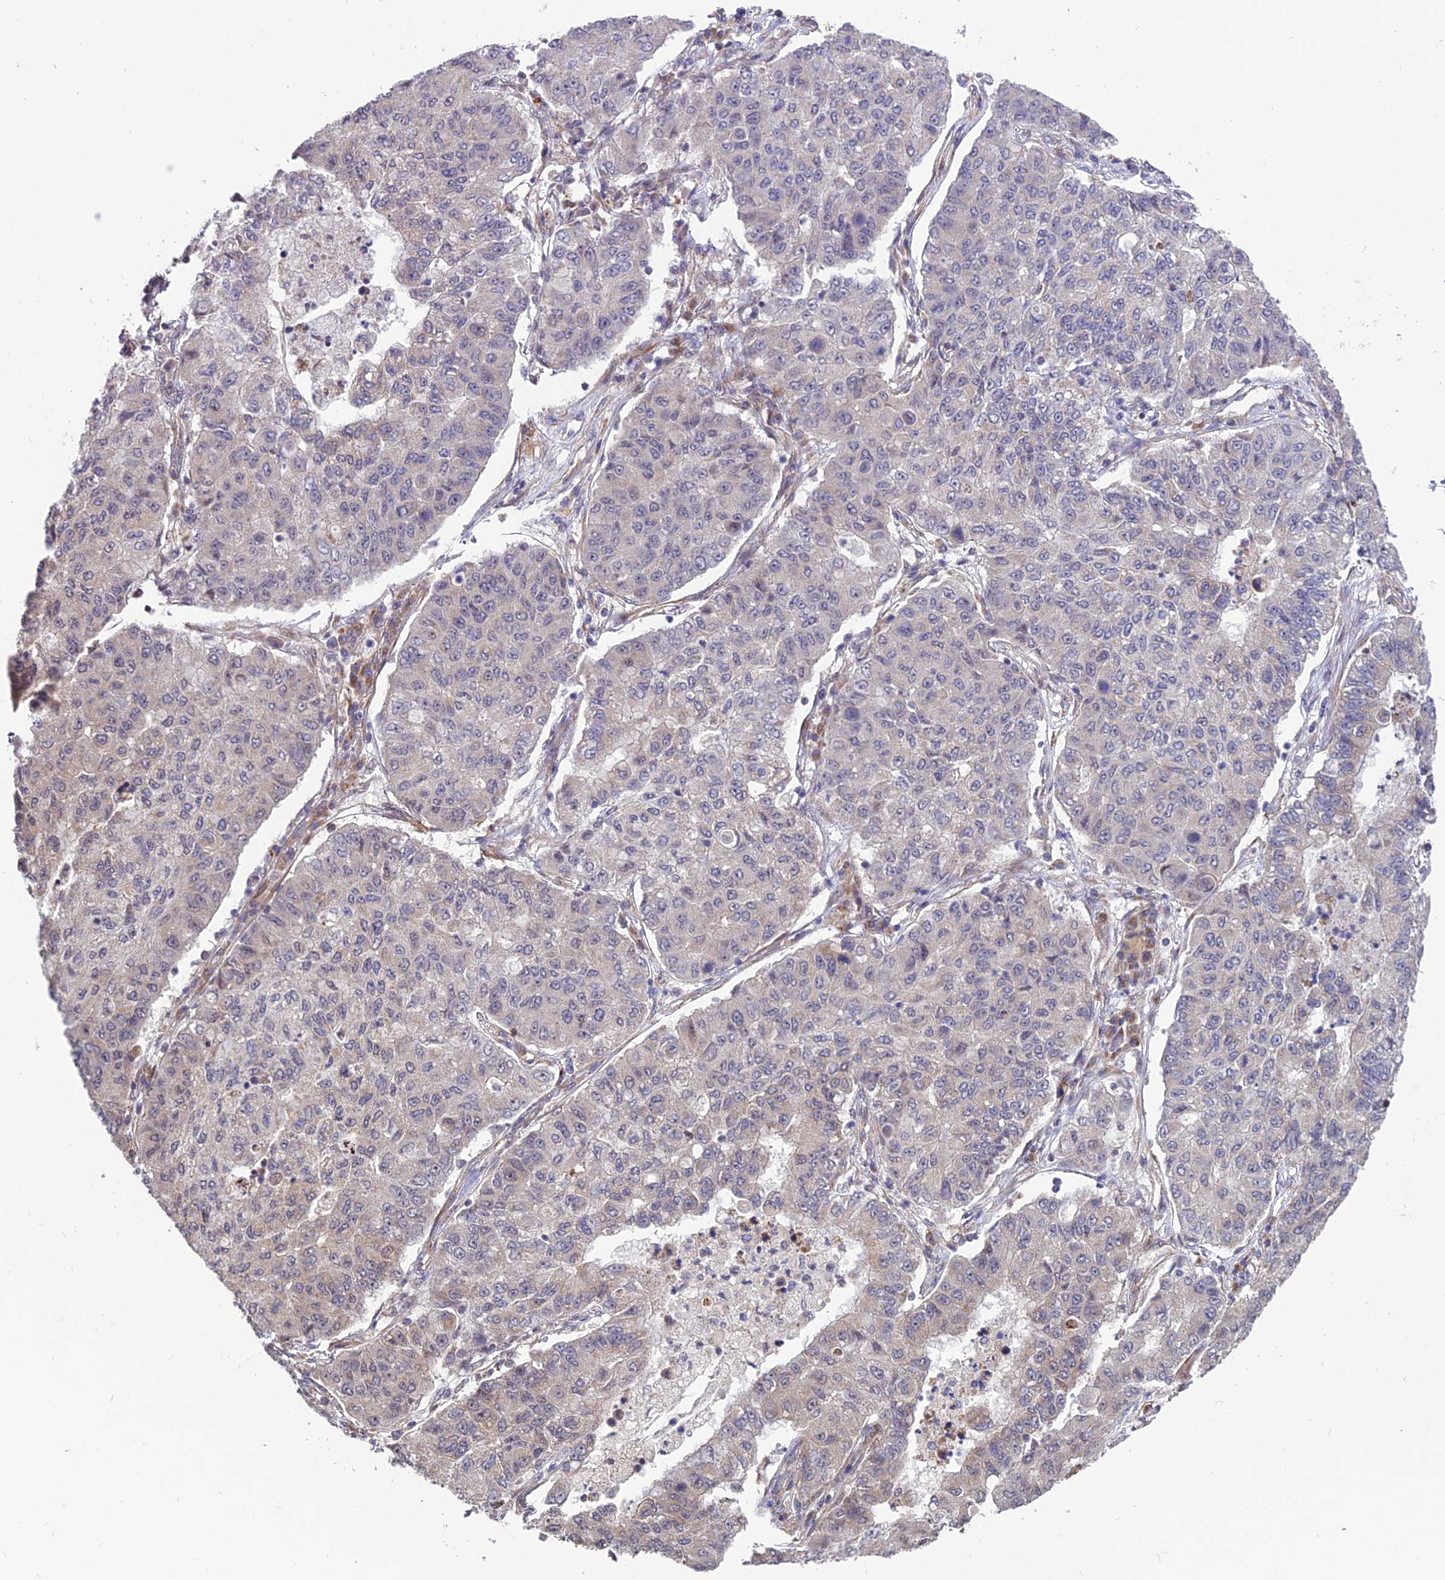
{"staining": {"intensity": "weak", "quantity": "<25%", "location": "cytoplasmic/membranous"}, "tissue": "lung cancer", "cell_type": "Tumor cells", "image_type": "cancer", "snomed": [{"axis": "morphology", "description": "Squamous cell carcinoma, NOS"}, {"axis": "topography", "description": "Lung"}], "caption": "Tumor cells show no significant protein positivity in lung squamous cell carcinoma.", "gene": "TNIP3", "patient": {"sex": "male", "age": 74}}